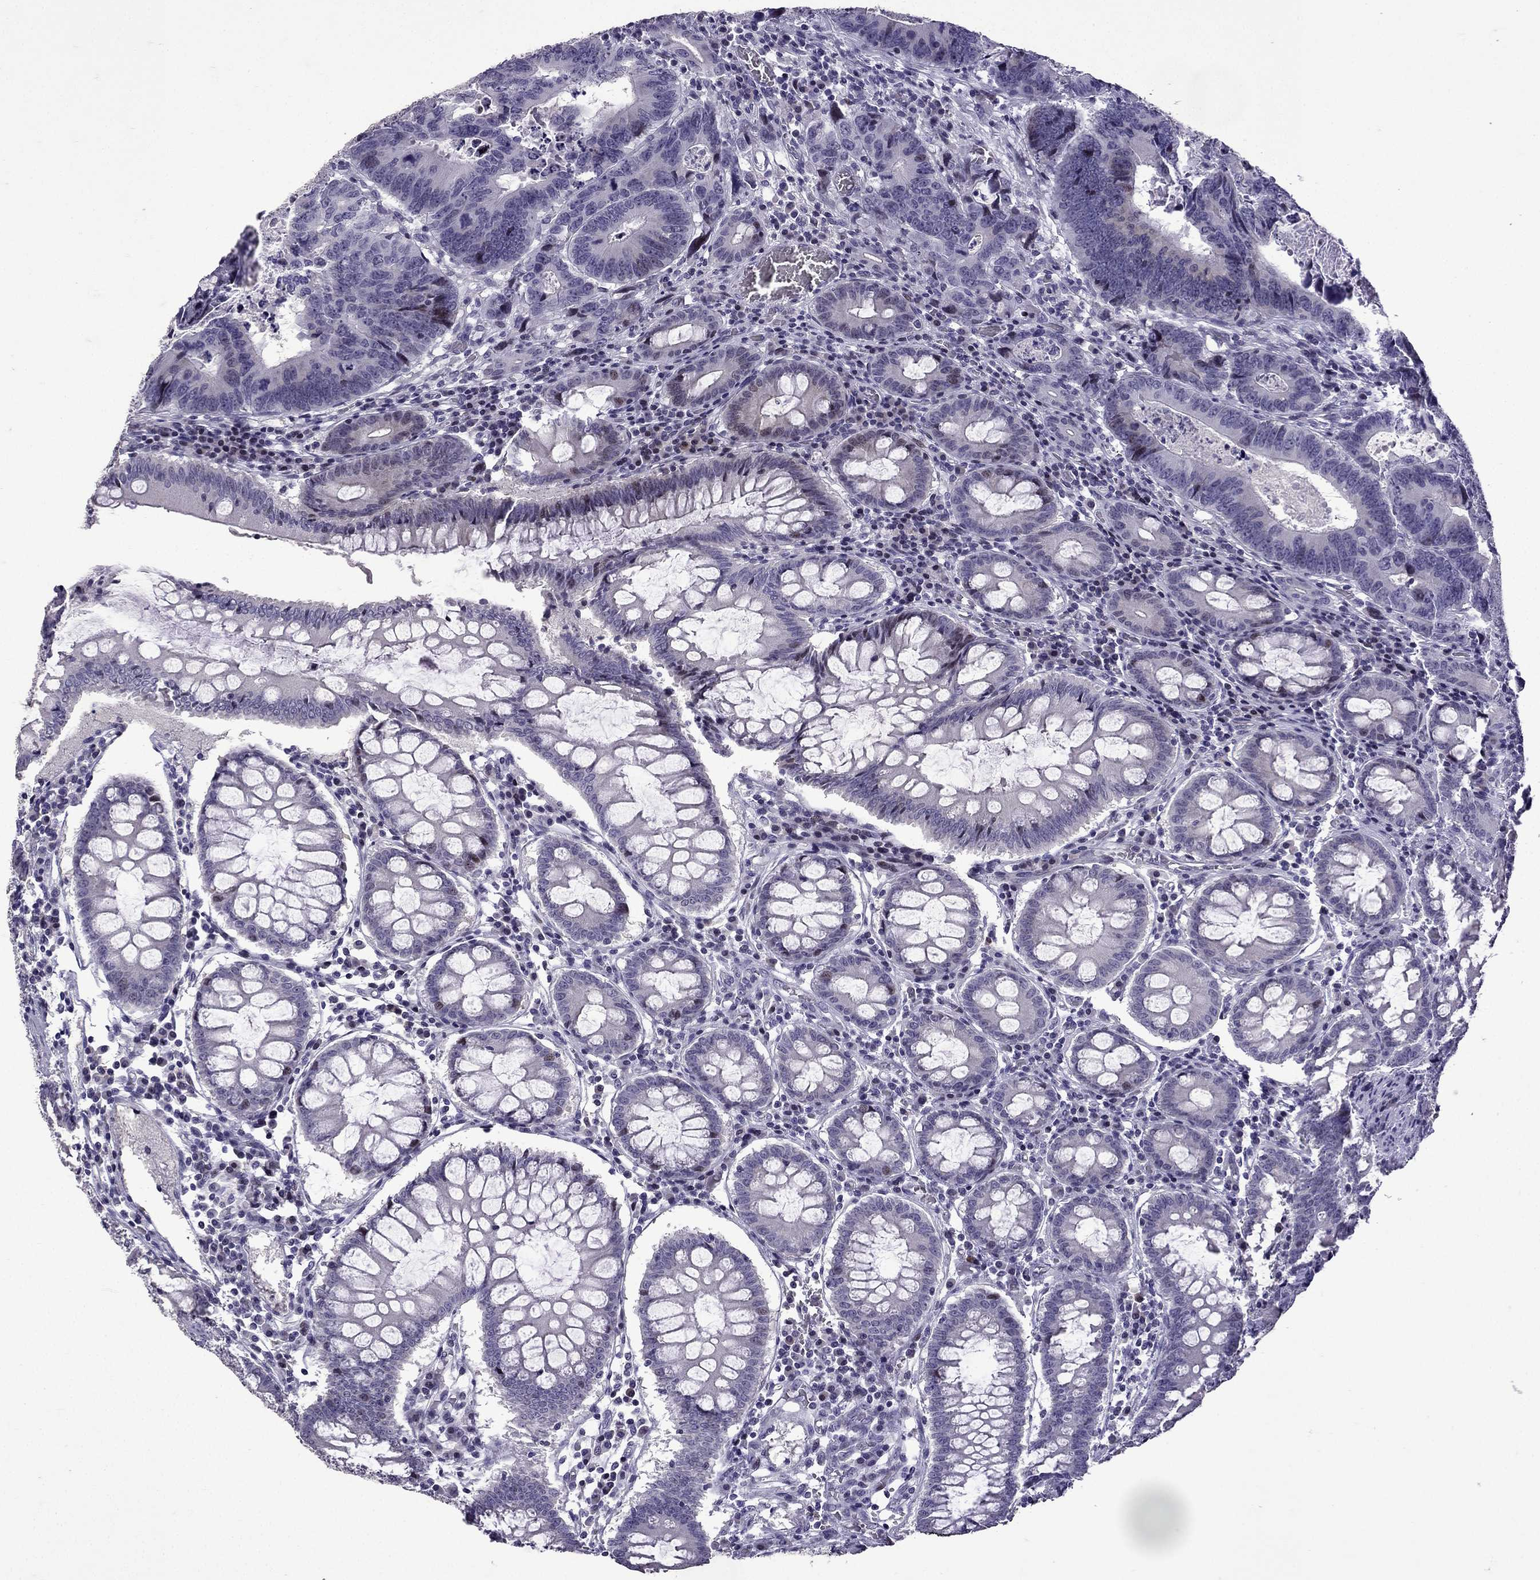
{"staining": {"intensity": "negative", "quantity": "none", "location": "none"}, "tissue": "colorectal cancer", "cell_type": "Tumor cells", "image_type": "cancer", "snomed": [{"axis": "morphology", "description": "Adenocarcinoma, NOS"}, {"axis": "topography", "description": "Colon"}], "caption": "IHC photomicrograph of human colorectal adenocarcinoma stained for a protein (brown), which exhibits no expression in tumor cells. Brightfield microscopy of immunohistochemistry (IHC) stained with DAB (brown) and hematoxylin (blue), captured at high magnification.", "gene": "TTN", "patient": {"sex": "female", "age": 82}}